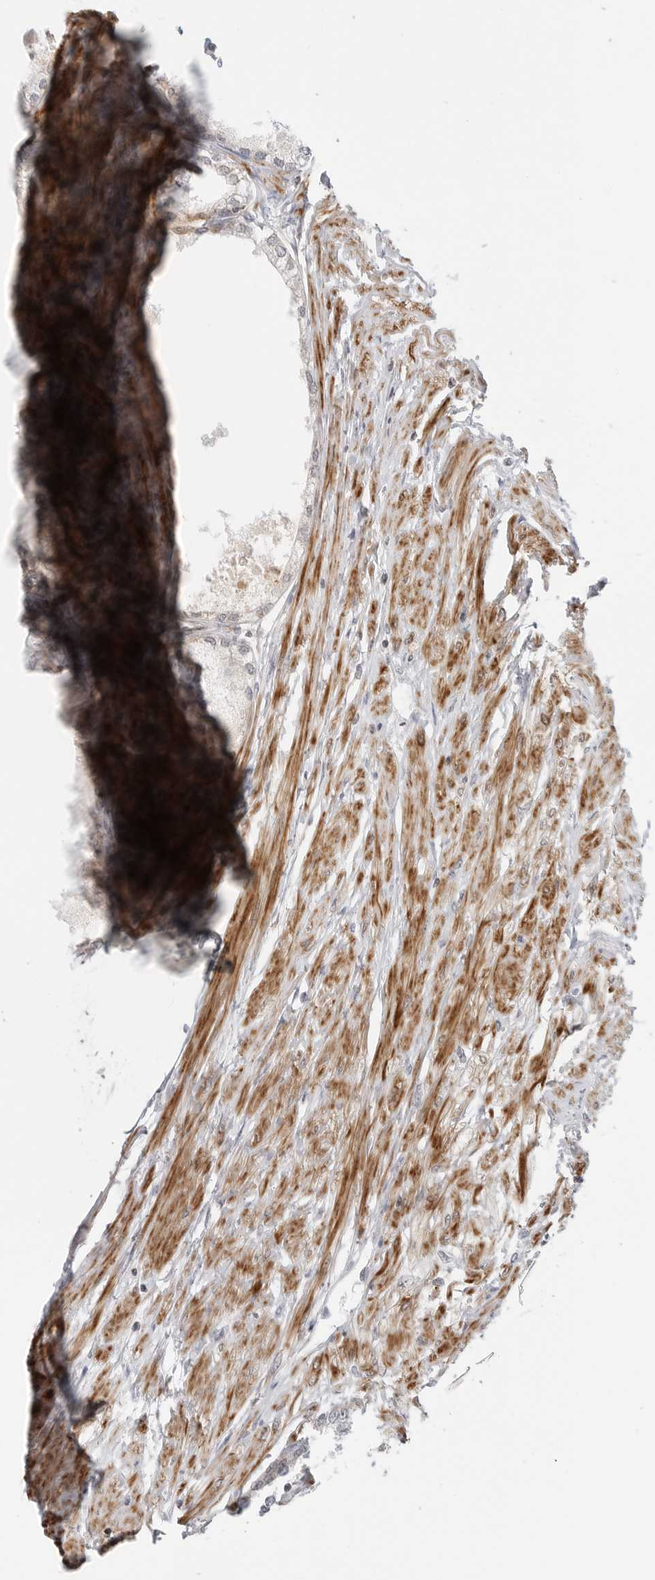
{"staining": {"intensity": "moderate", "quantity": ">75%", "location": "cytoplasmic/membranous"}, "tissue": "prostate", "cell_type": "Glandular cells", "image_type": "normal", "snomed": [{"axis": "morphology", "description": "Normal tissue, NOS"}, {"axis": "morphology", "description": "Urothelial carcinoma, Low grade"}, {"axis": "topography", "description": "Urinary bladder"}, {"axis": "topography", "description": "Prostate"}], "caption": "A medium amount of moderate cytoplasmic/membranous staining is seen in about >75% of glandular cells in normal prostate. The protein of interest is stained brown, and the nuclei are stained in blue (DAB (3,3'-diaminobenzidine) IHC with brightfield microscopy, high magnification).", "gene": "PEX2", "patient": {"sex": "male", "age": 60}}